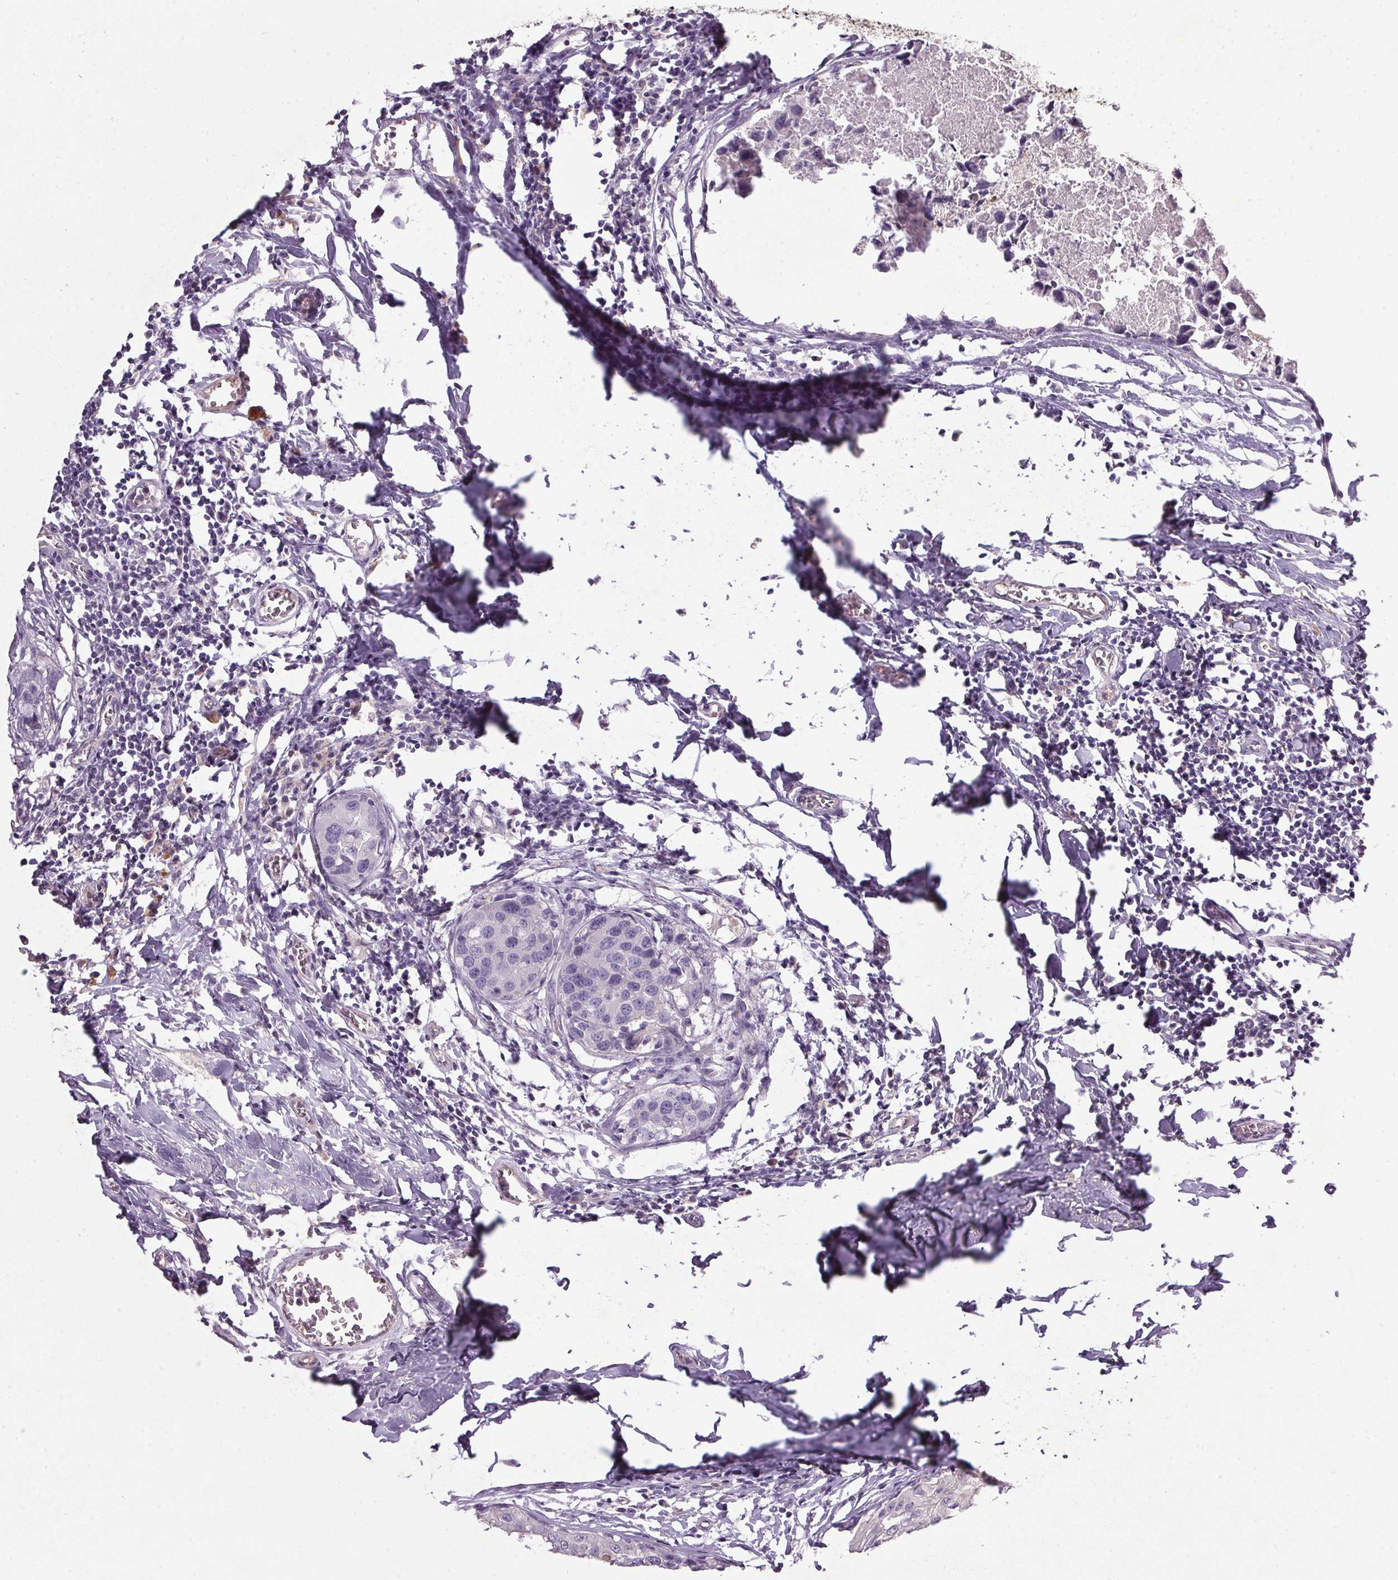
{"staining": {"intensity": "negative", "quantity": "none", "location": "none"}, "tissue": "breast cancer", "cell_type": "Tumor cells", "image_type": "cancer", "snomed": [{"axis": "morphology", "description": "Duct carcinoma"}, {"axis": "topography", "description": "Breast"}], "caption": "Human breast cancer stained for a protein using IHC shows no positivity in tumor cells.", "gene": "APOC4", "patient": {"sex": "female", "age": 27}}